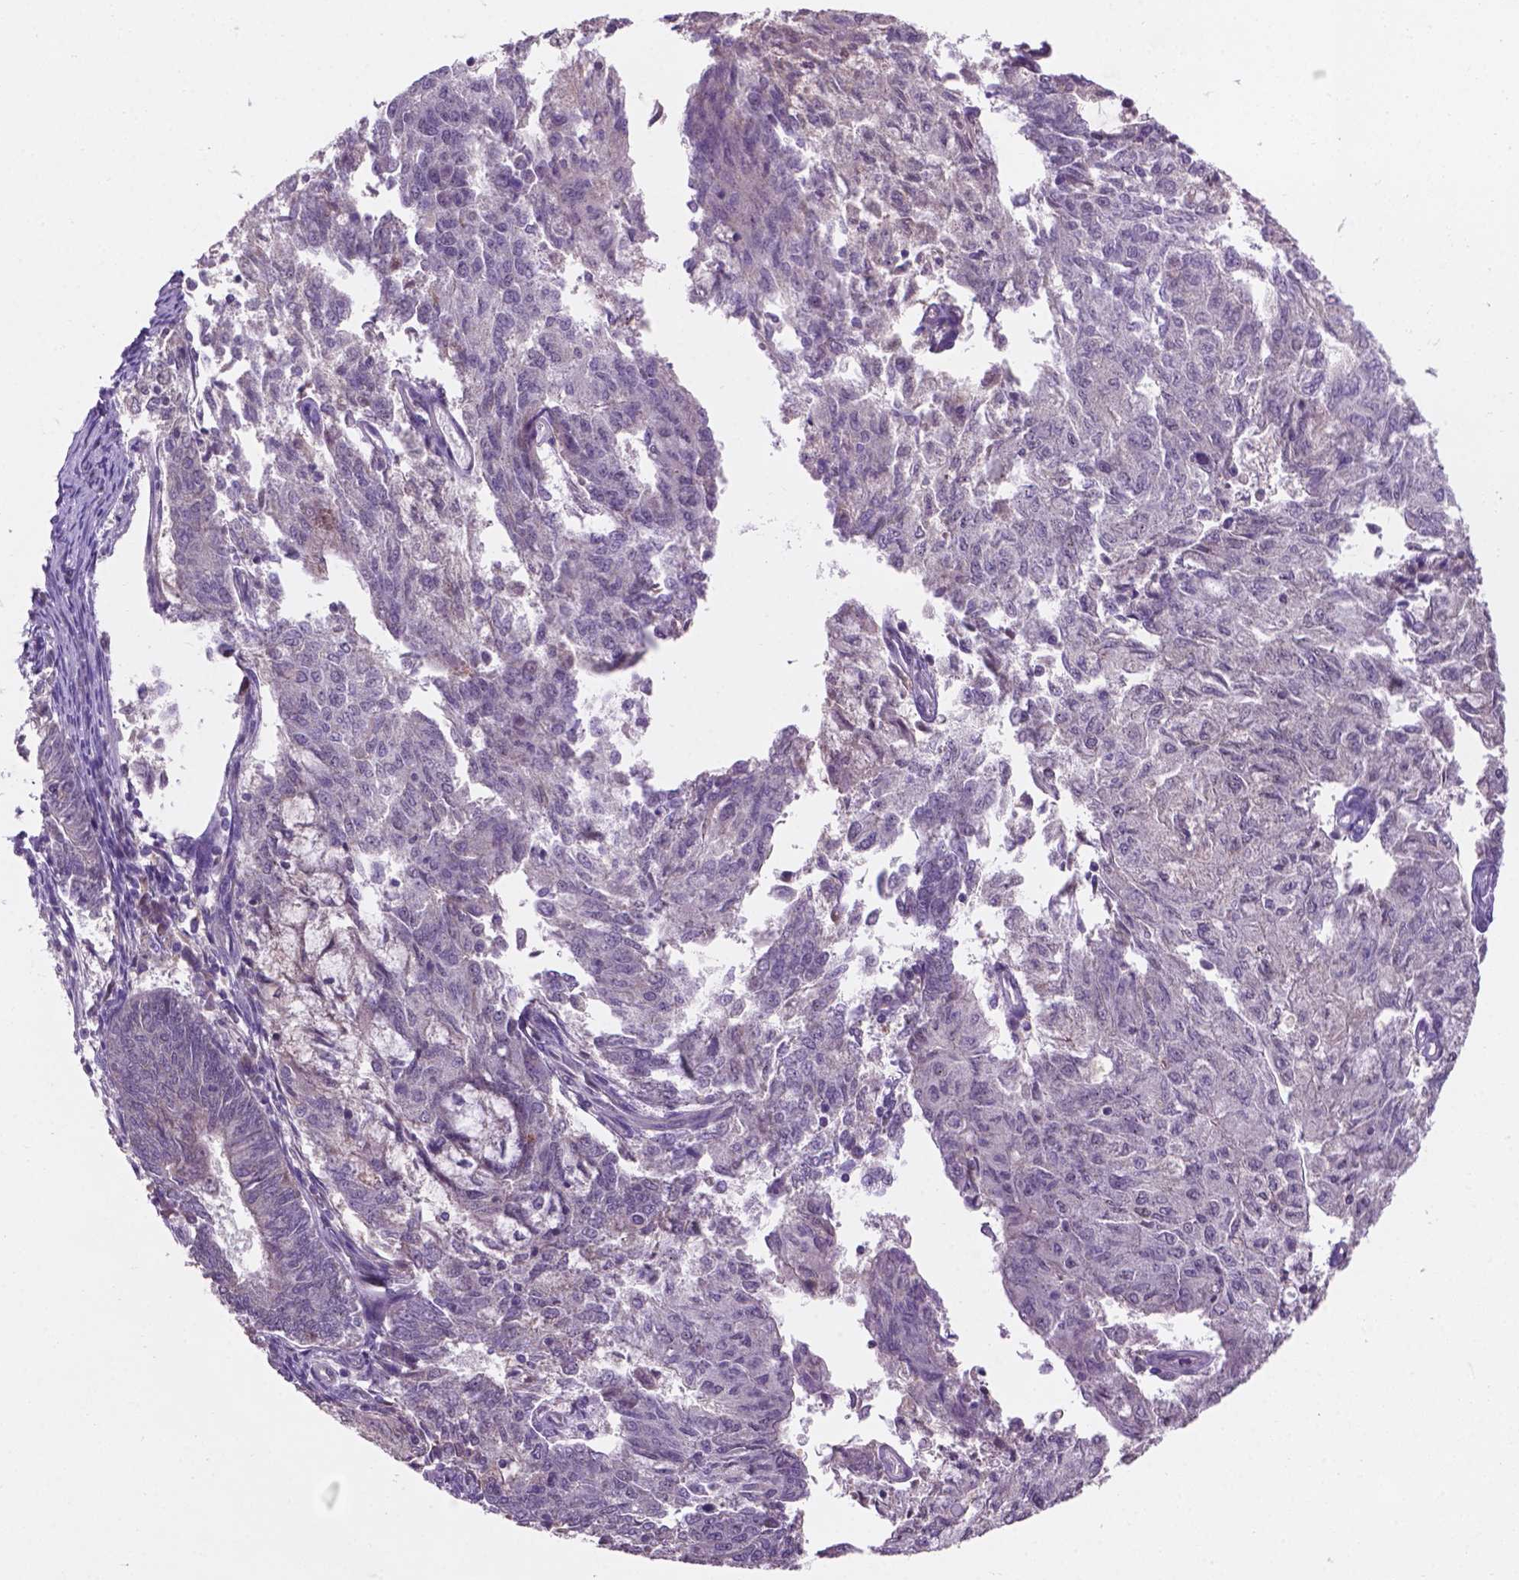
{"staining": {"intensity": "negative", "quantity": "none", "location": "none"}, "tissue": "endometrial cancer", "cell_type": "Tumor cells", "image_type": "cancer", "snomed": [{"axis": "morphology", "description": "Adenocarcinoma, NOS"}, {"axis": "topography", "description": "Endometrium"}], "caption": "Tumor cells show no significant positivity in endometrial cancer (adenocarcinoma).", "gene": "GXYLT2", "patient": {"sex": "female", "age": 82}}